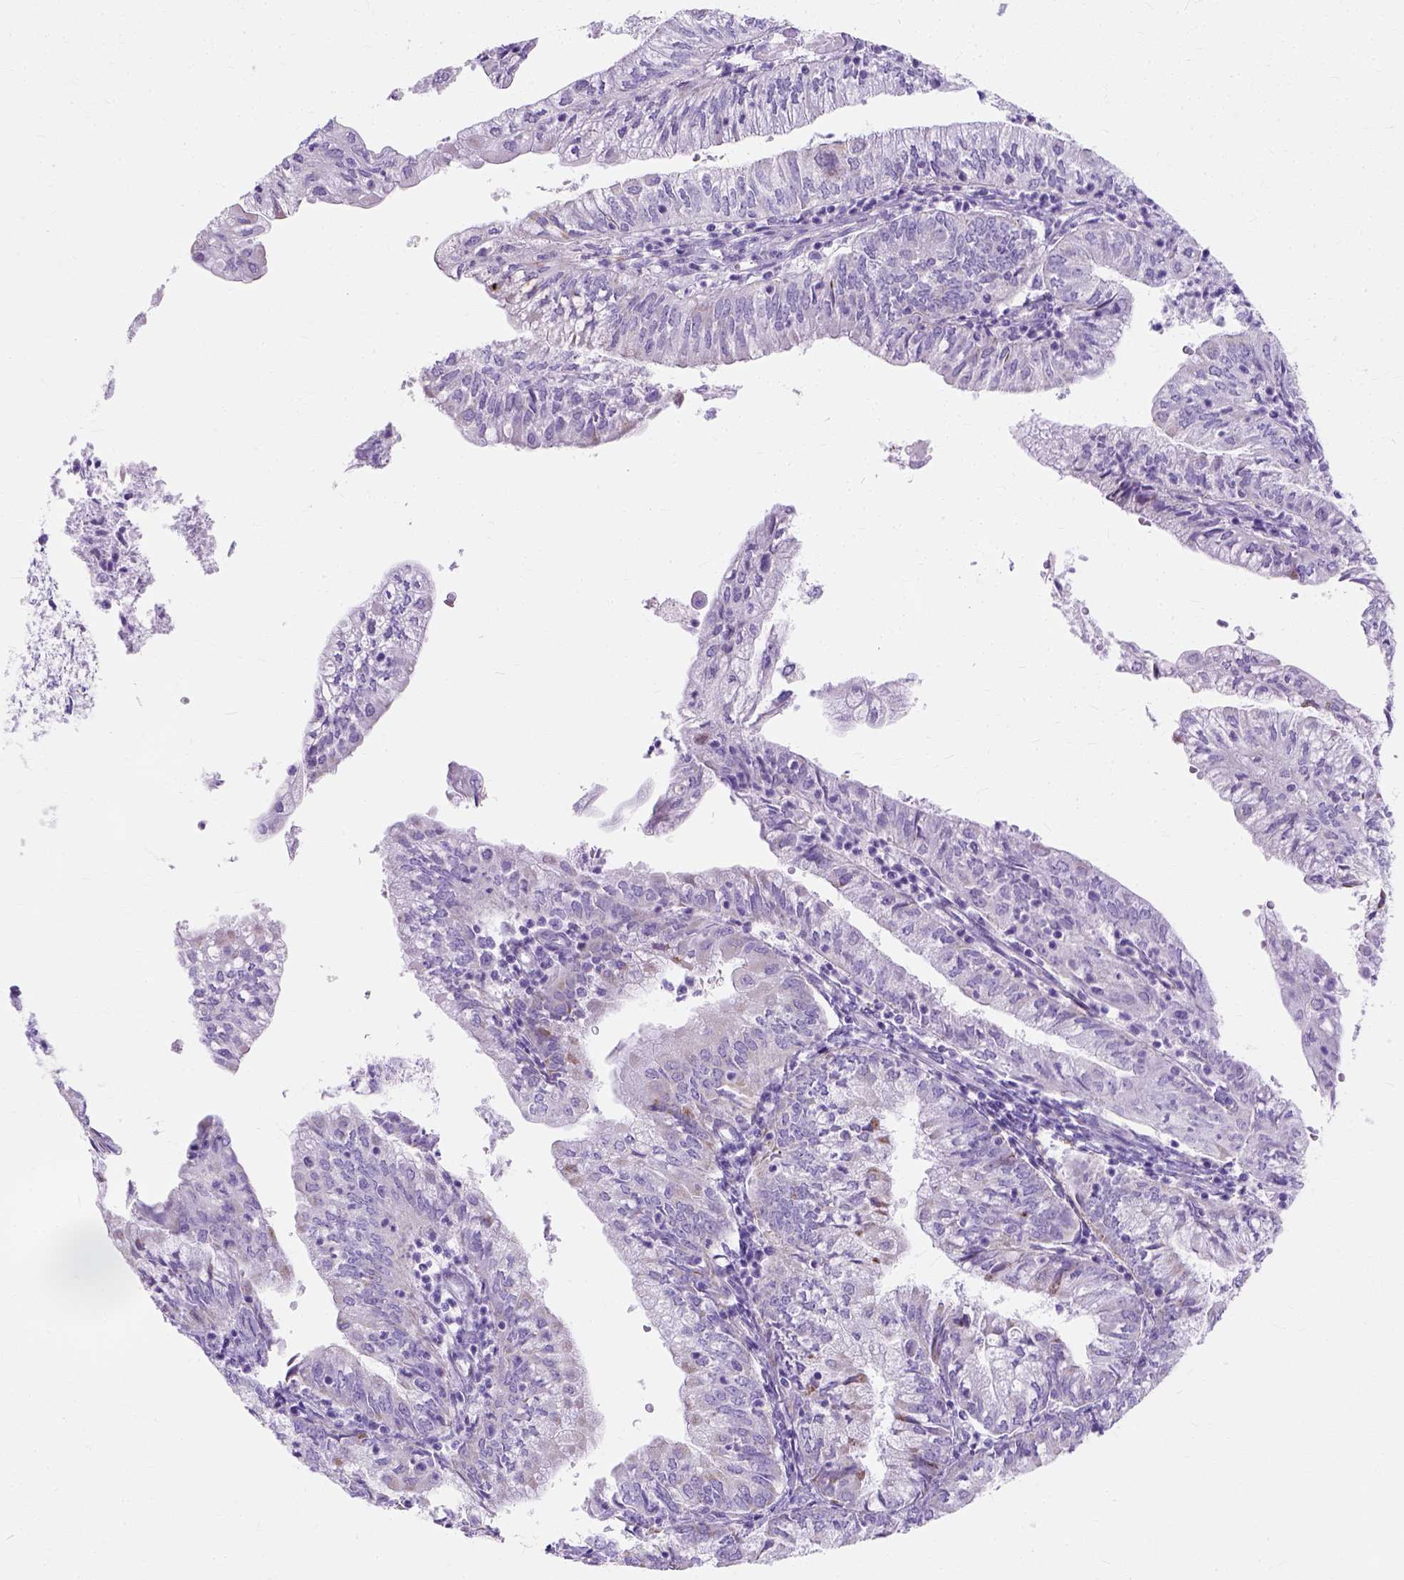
{"staining": {"intensity": "negative", "quantity": "none", "location": "none"}, "tissue": "endometrial cancer", "cell_type": "Tumor cells", "image_type": "cancer", "snomed": [{"axis": "morphology", "description": "Adenocarcinoma, NOS"}, {"axis": "topography", "description": "Endometrium"}], "caption": "Immunohistochemistry image of endometrial cancer (adenocarcinoma) stained for a protein (brown), which shows no staining in tumor cells.", "gene": "MYH15", "patient": {"sex": "female", "age": 55}}